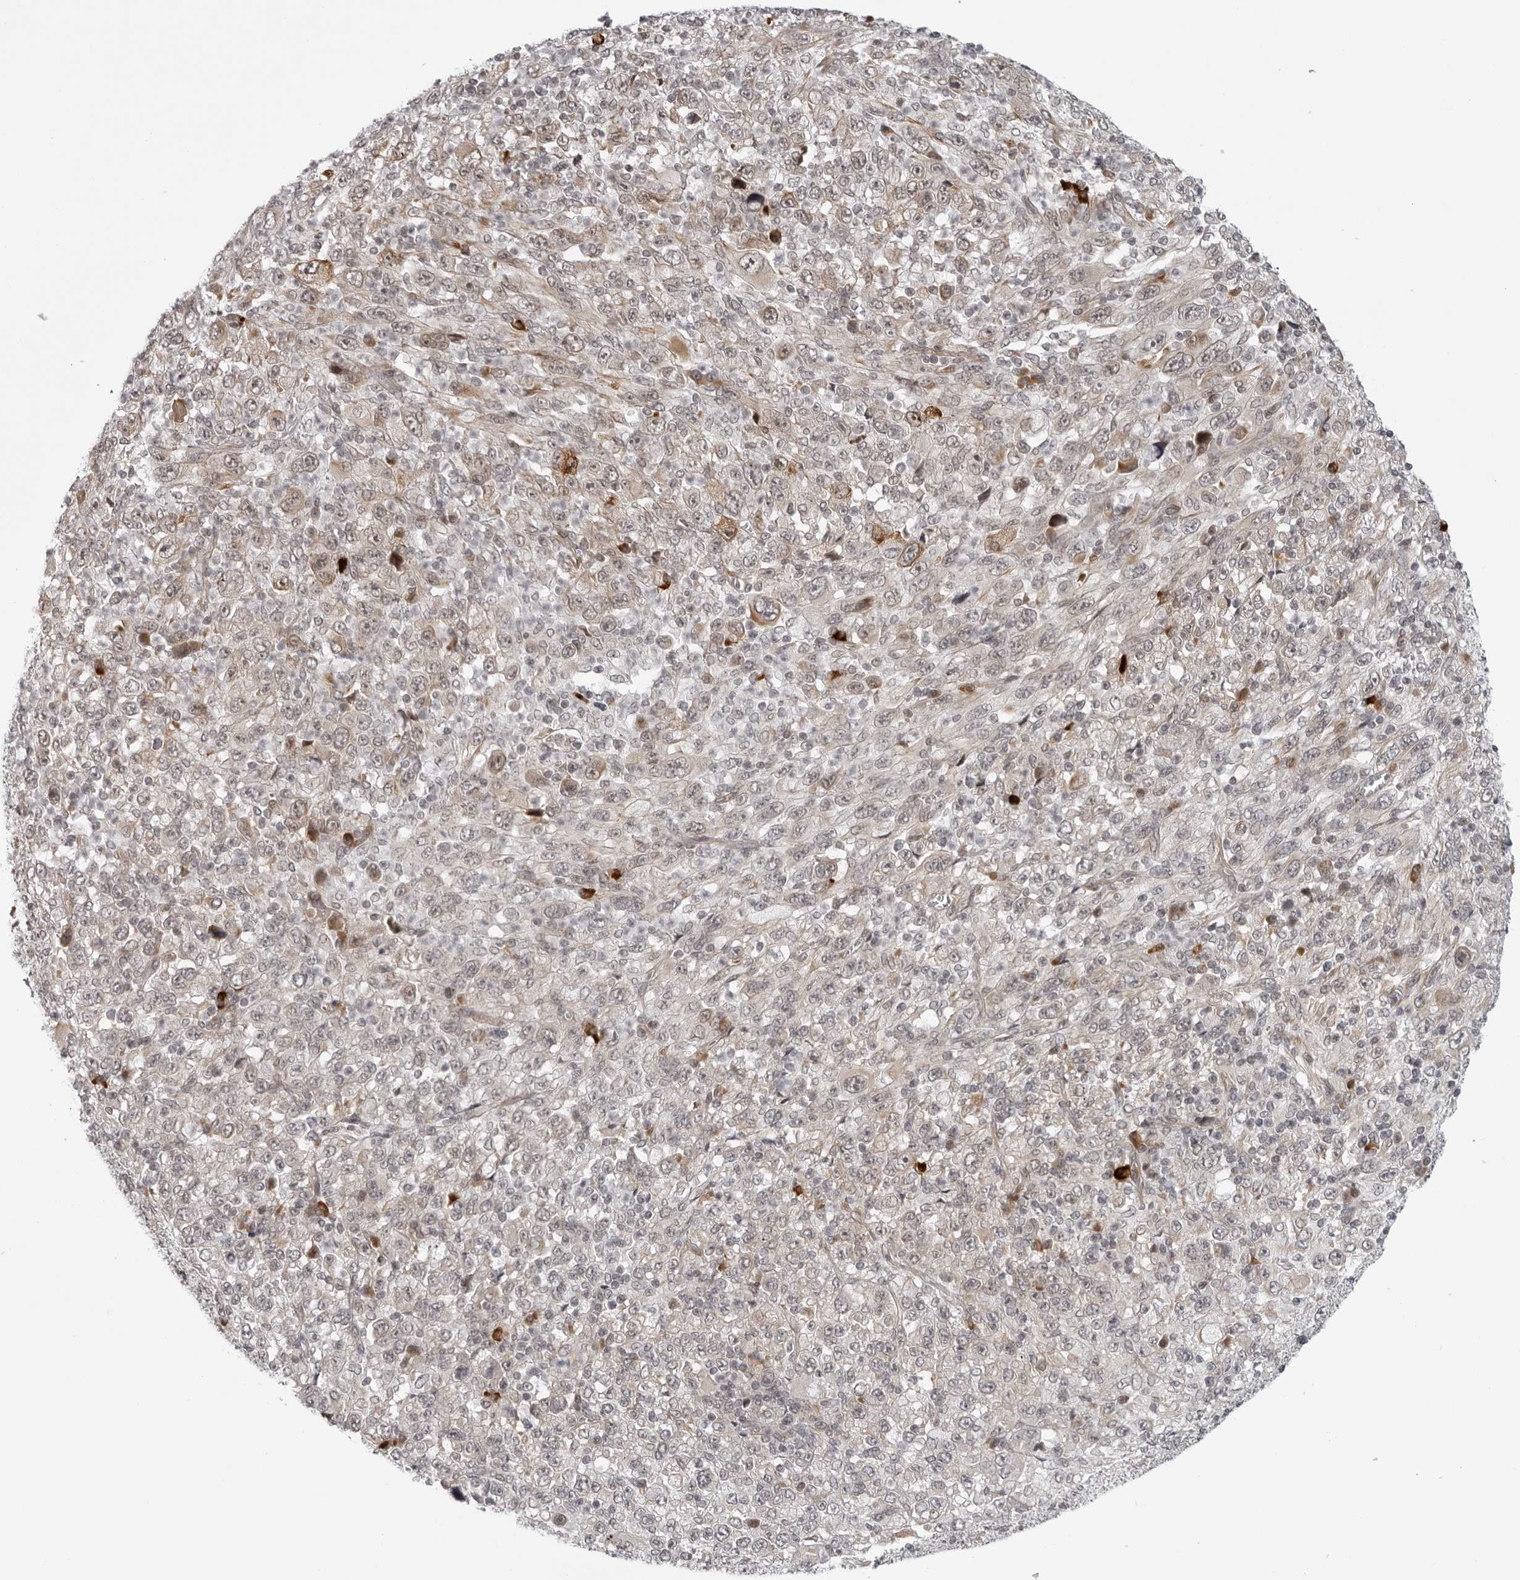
{"staining": {"intensity": "moderate", "quantity": "<25%", "location": "cytoplasmic/membranous"}, "tissue": "melanoma", "cell_type": "Tumor cells", "image_type": "cancer", "snomed": [{"axis": "morphology", "description": "Malignant melanoma, Metastatic site"}, {"axis": "topography", "description": "Skin"}], "caption": "A histopathology image of melanoma stained for a protein shows moderate cytoplasmic/membranous brown staining in tumor cells.", "gene": "GCSAML", "patient": {"sex": "female", "age": 56}}